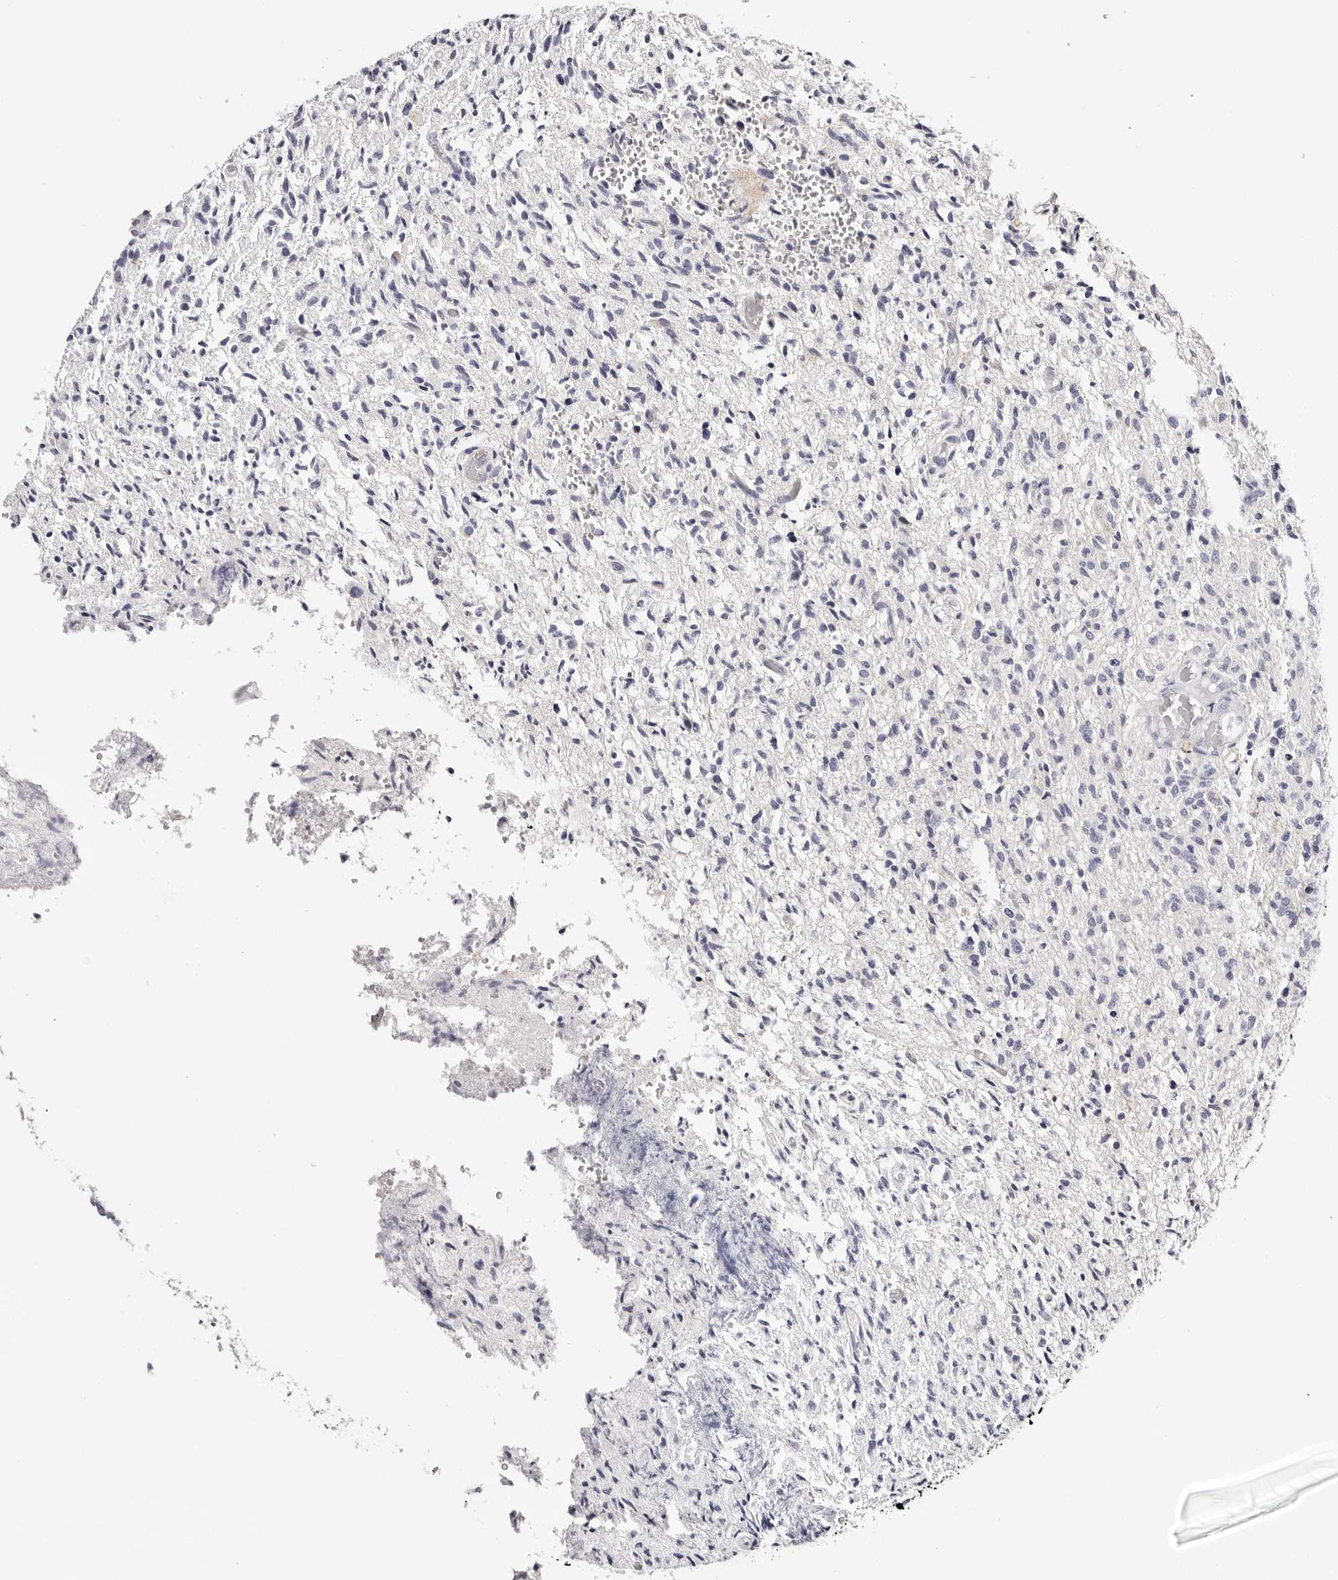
{"staining": {"intensity": "negative", "quantity": "none", "location": "none"}, "tissue": "glioma", "cell_type": "Tumor cells", "image_type": "cancer", "snomed": [{"axis": "morphology", "description": "Glioma, malignant, High grade"}, {"axis": "topography", "description": "Brain"}], "caption": "There is no significant expression in tumor cells of malignant glioma (high-grade).", "gene": "ROM1", "patient": {"sex": "female", "age": 57}}